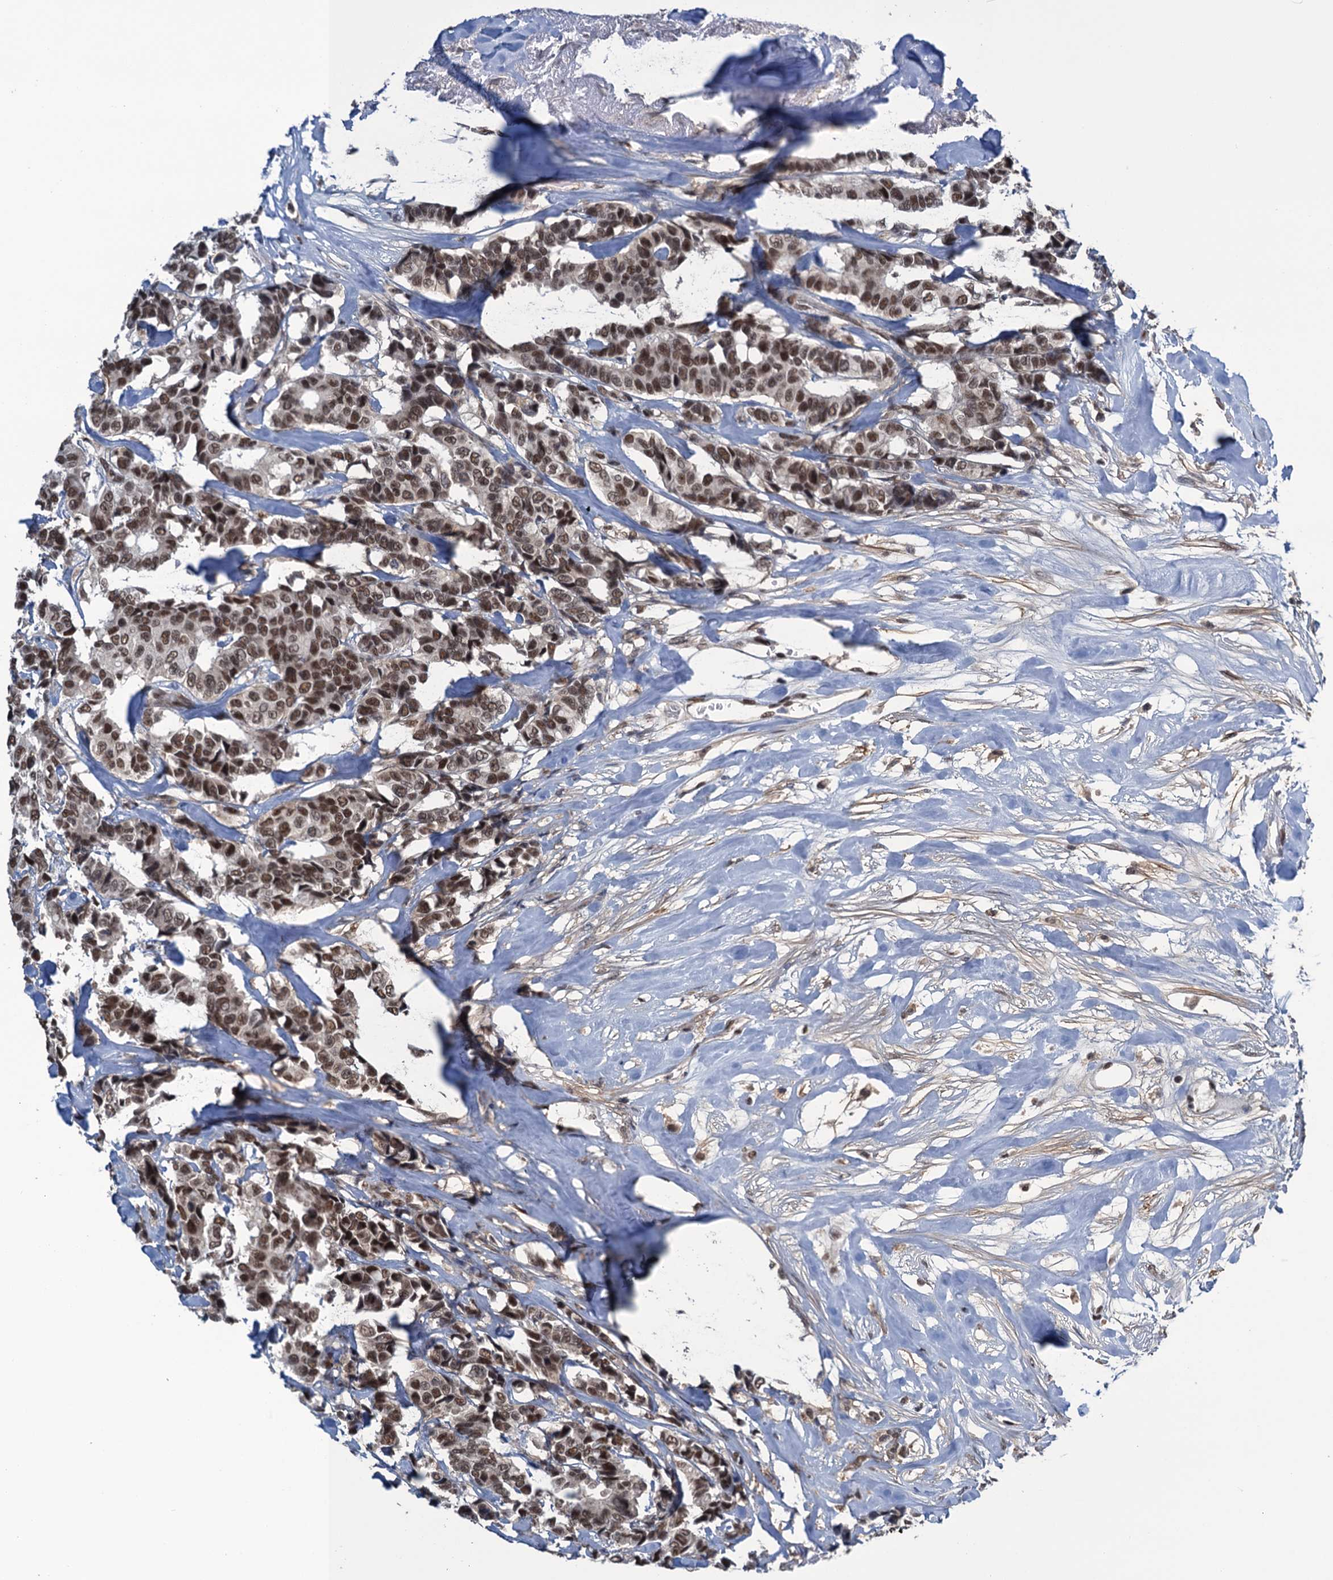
{"staining": {"intensity": "moderate", "quantity": ">75%", "location": "nuclear"}, "tissue": "breast cancer", "cell_type": "Tumor cells", "image_type": "cancer", "snomed": [{"axis": "morphology", "description": "Duct carcinoma"}, {"axis": "topography", "description": "Breast"}], "caption": "About >75% of tumor cells in human breast cancer reveal moderate nuclear protein staining as visualized by brown immunohistochemical staining.", "gene": "SAE1", "patient": {"sex": "female", "age": 87}}